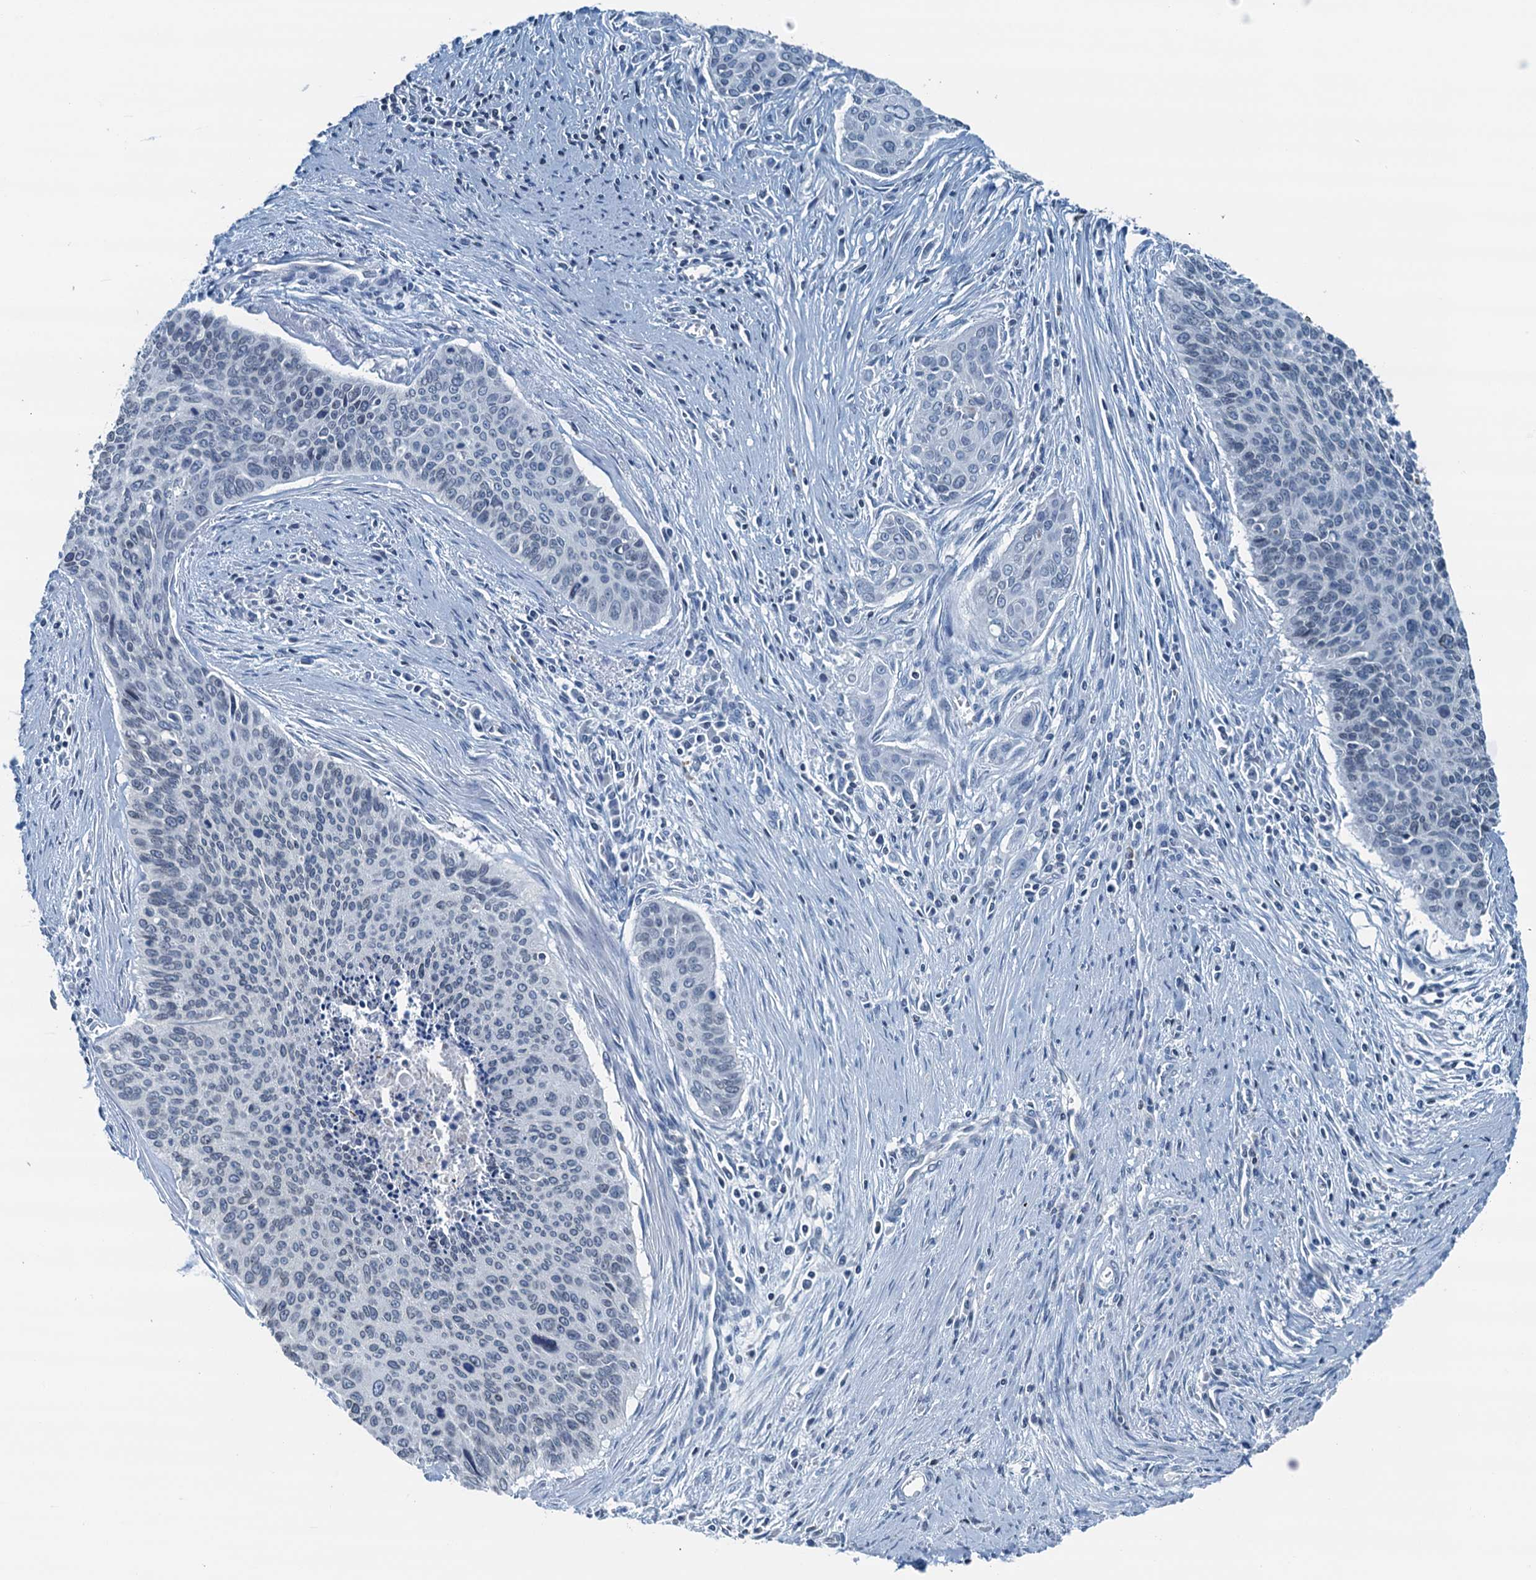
{"staining": {"intensity": "negative", "quantity": "none", "location": "none"}, "tissue": "cervical cancer", "cell_type": "Tumor cells", "image_type": "cancer", "snomed": [{"axis": "morphology", "description": "Squamous cell carcinoma, NOS"}, {"axis": "topography", "description": "Cervix"}], "caption": "Immunohistochemistry (IHC) histopathology image of neoplastic tissue: cervical squamous cell carcinoma stained with DAB exhibits no significant protein staining in tumor cells.", "gene": "C11orf54", "patient": {"sex": "female", "age": 55}}